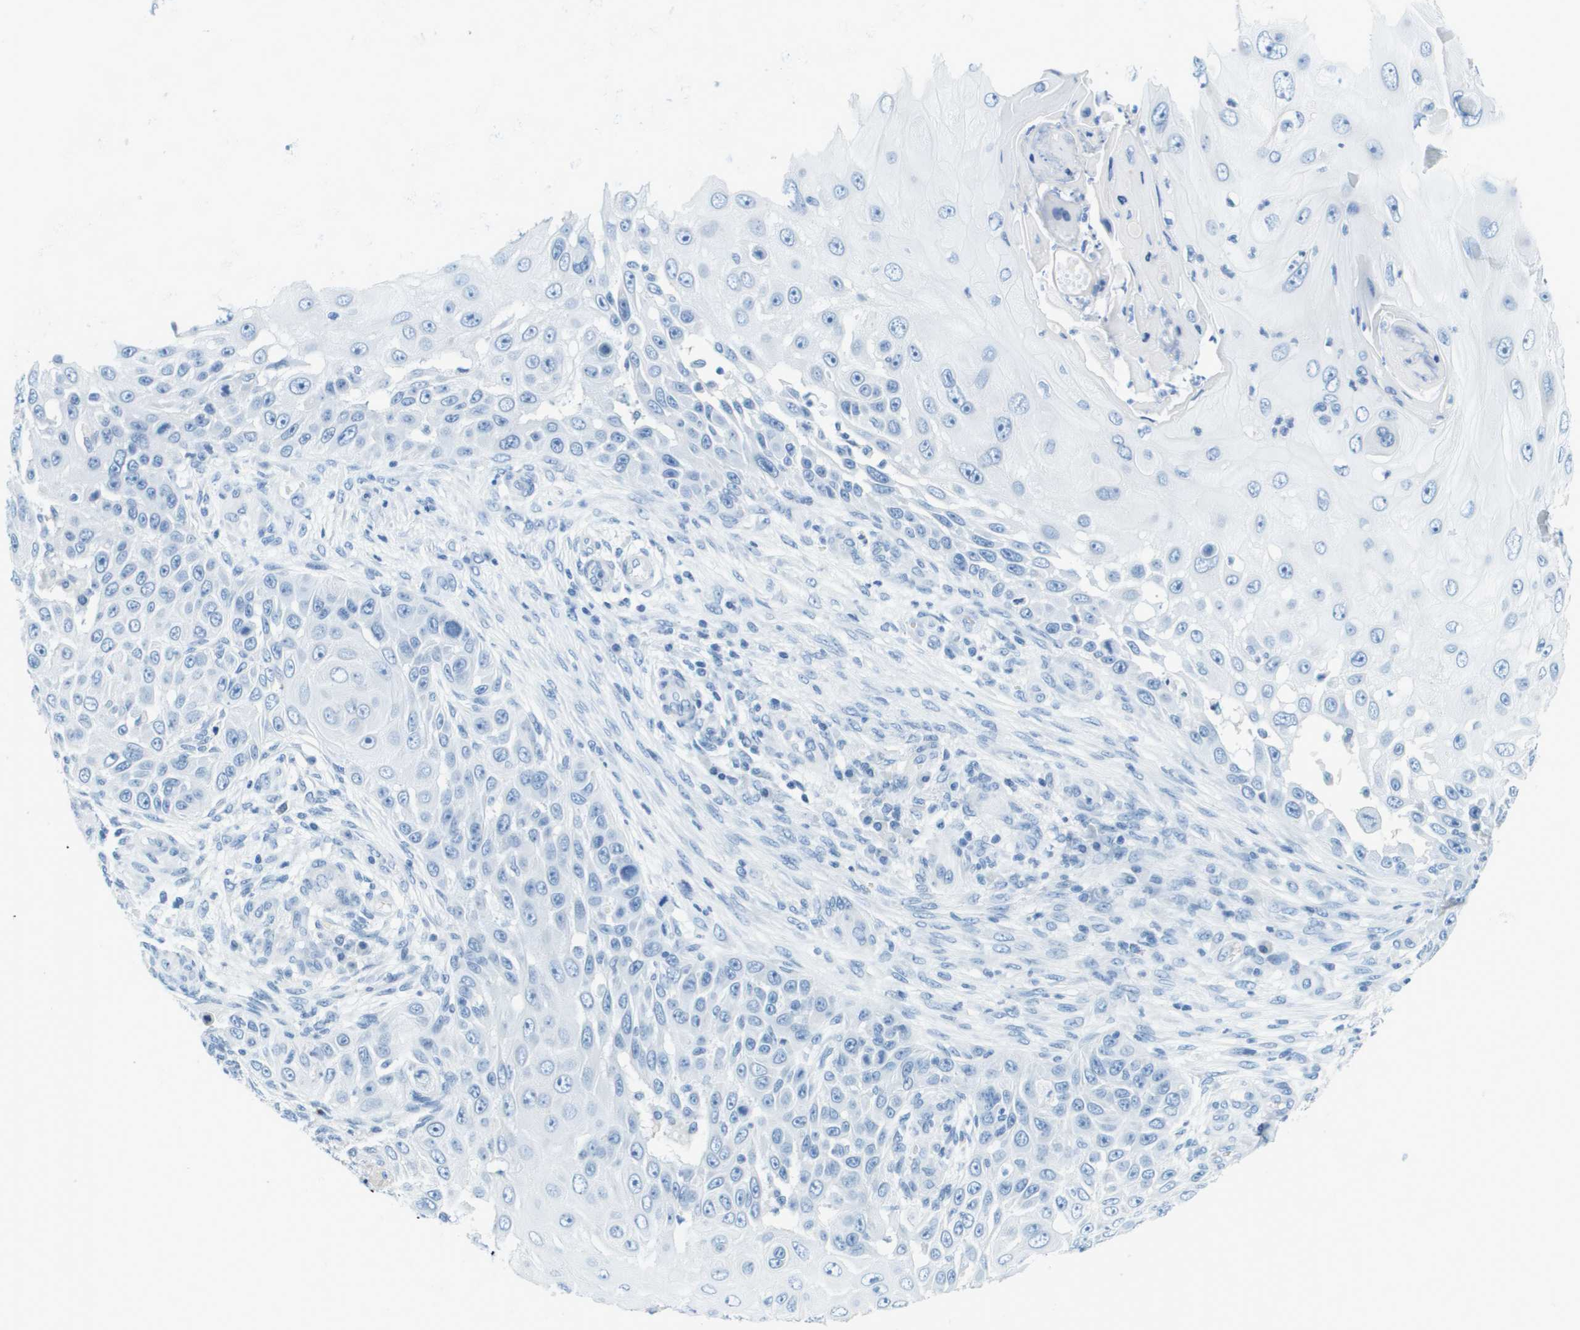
{"staining": {"intensity": "negative", "quantity": "none", "location": "none"}, "tissue": "skin cancer", "cell_type": "Tumor cells", "image_type": "cancer", "snomed": [{"axis": "morphology", "description": "Squamous cell carcinoma, NOS"}, {"axis": "topography", "description": "Skin"}], "caption": "Immunohistochemistry of human skin squamous cell carcinoma demonstrates no expression in tumor cells.", "gene": "CDHR2", "patient": {"sex": "female", "age": 44}}